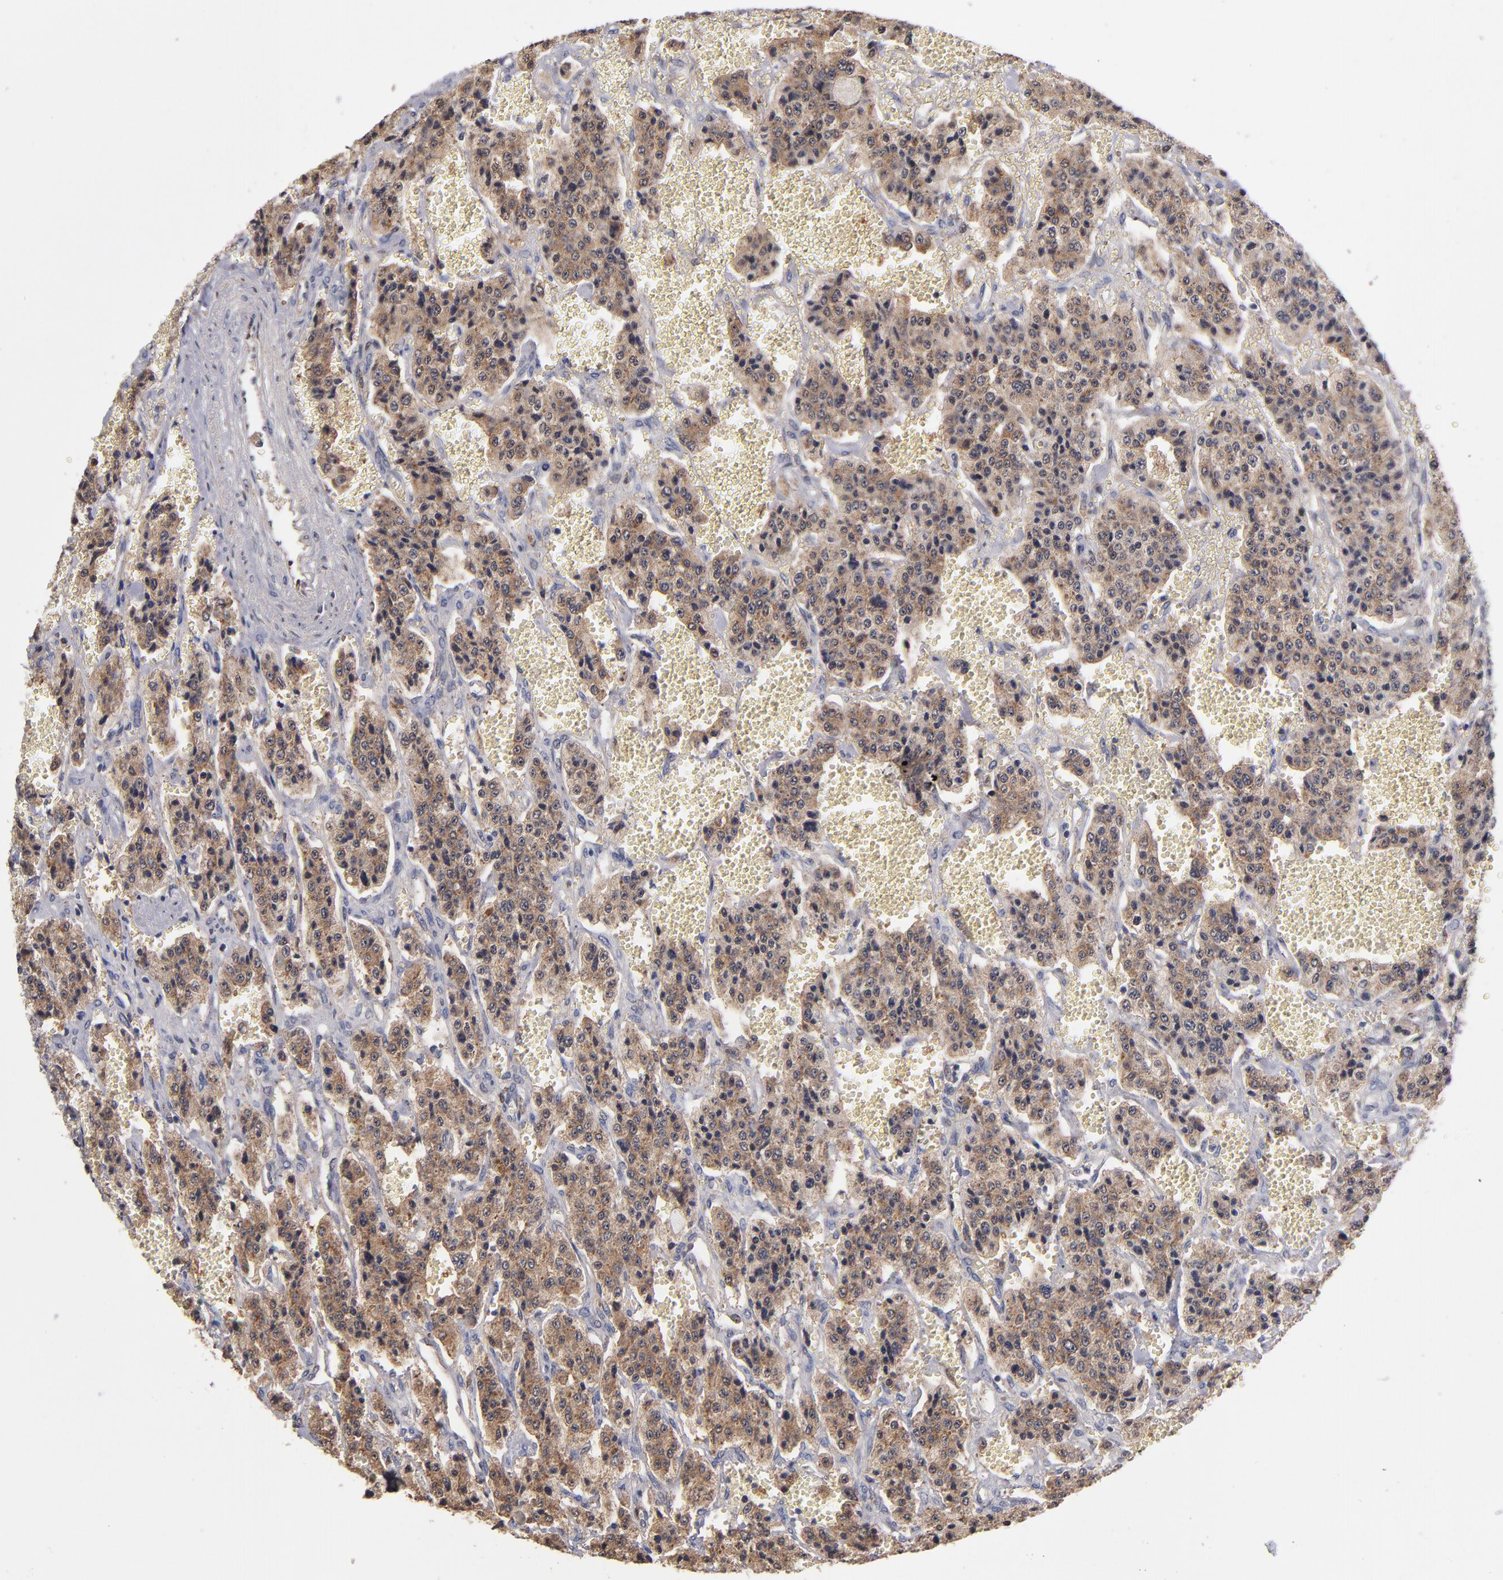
{"staining": {"intensity": "moderate", "quantity": ">75%", "location": "cytoplasmic/membranous"}, "tissue": "carcinoid", "cell_type": "Tumor cells", "image_type": "cancer", "snomed": [{"axis": "morphology", "description": "Carcinoid, malignant, NOS"}, {"axis": "topography", "description": "Small intestine"}], "caption": "The photomicrograph reveals immunohistochemical staining of carcinoid. There is moderate cytoplasmic/membranous positivity is present in about >75% of tumor cells.", "gene": "GMFG", "patient": {"sex": "male", "age": 52}}